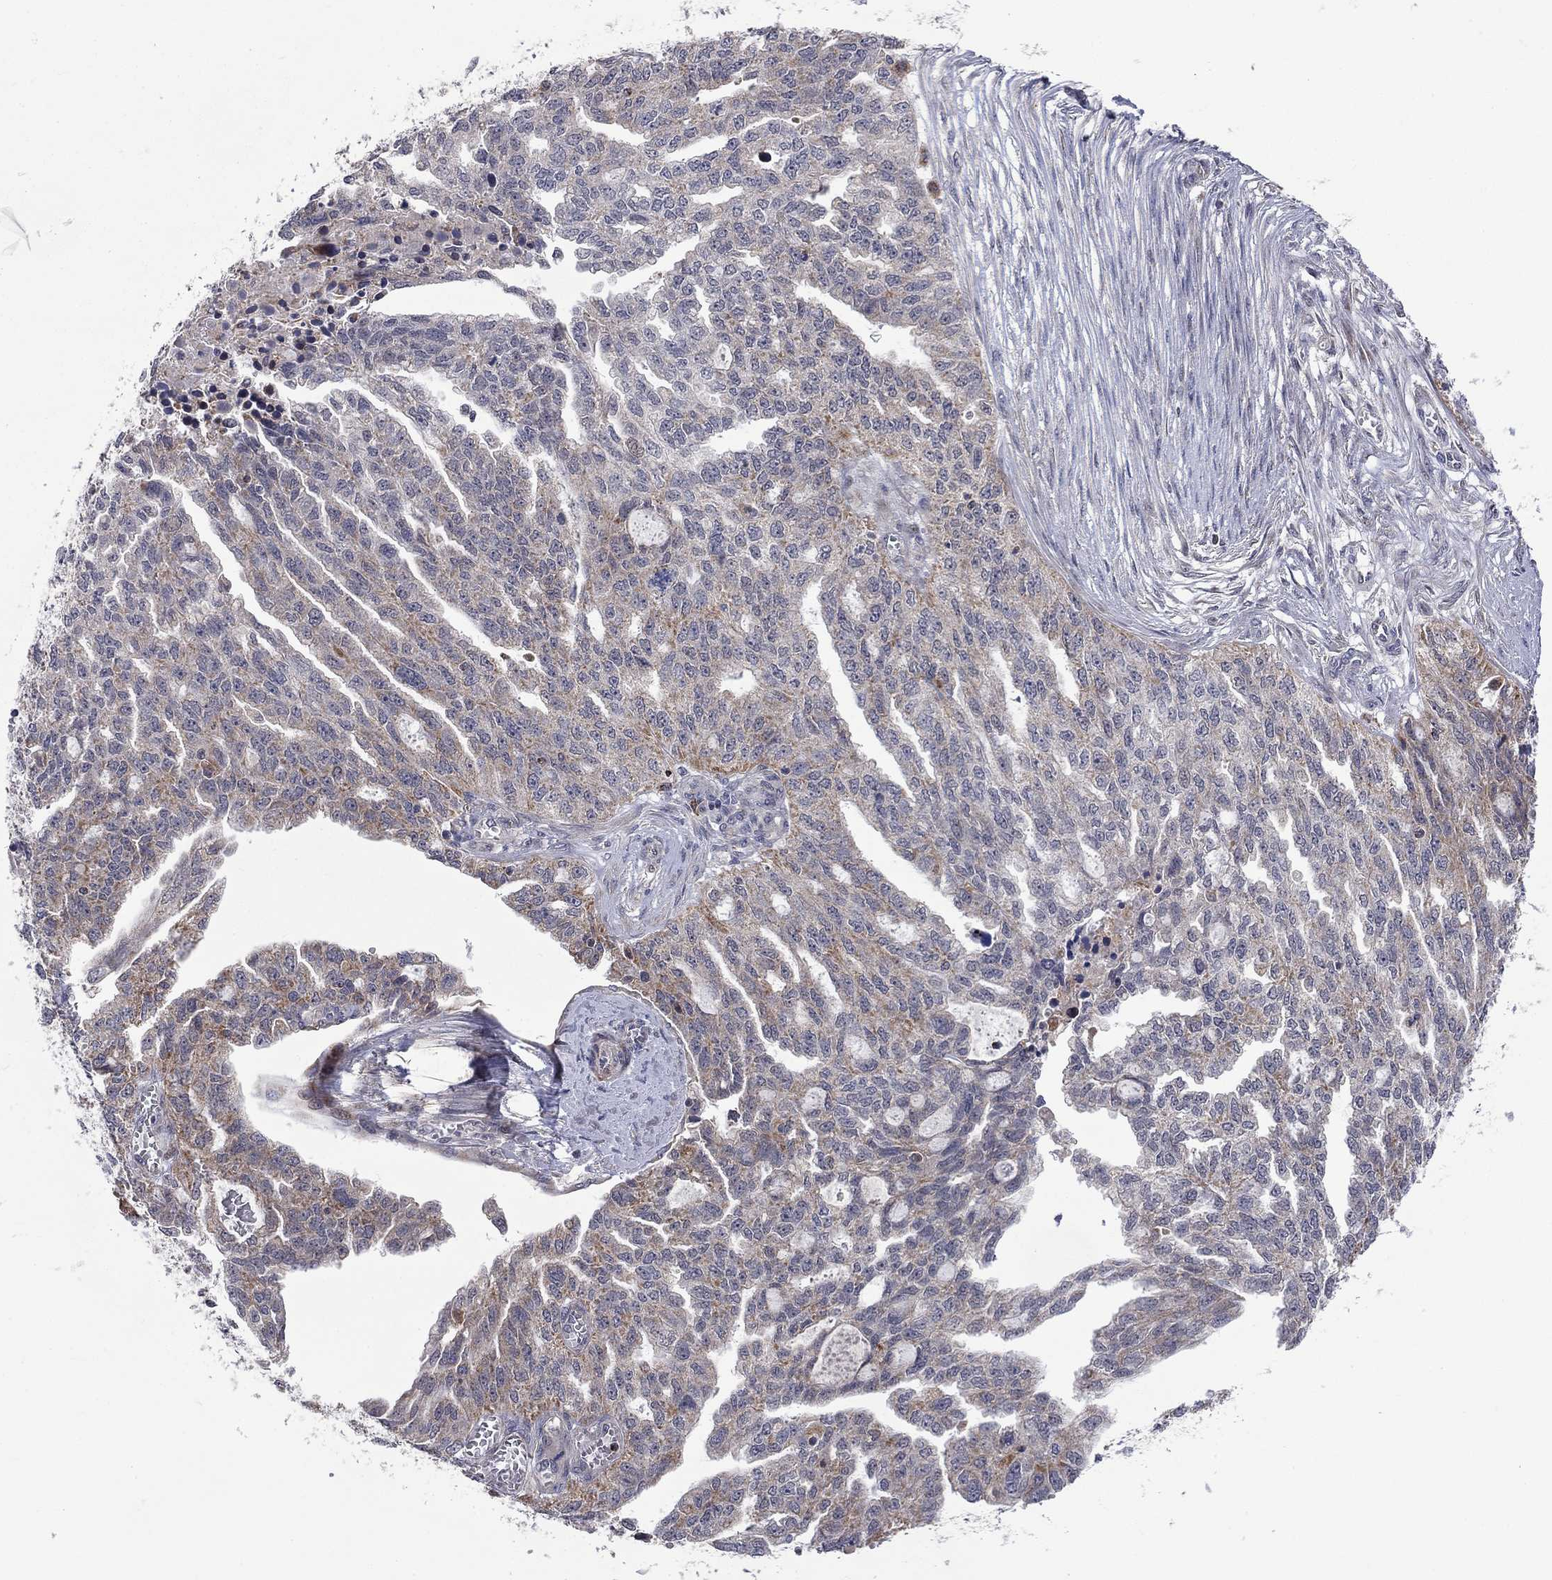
{"staining": {"intensity": "moderate", "quantity": "<25%", "location": "cytoplasmic/membranous"}, "tissue": "ovarian cancer", "cell_type": "Tumor cells", "image_type": "cancer", "snomed": [{"axis": "morphology", "description": "Cystadenocarcinoma, serous, NOS"}, {"axis": "topography", "description": "Ovary"}], "caption": "There is low levels of moderate cytoplasmic/membranous staining in tumor cells of ovarian cancer, as demonstrated by immunohistochemical staining (brown color).", "gene": "IDS", "patient": {"sex": "female", "age": 51}}